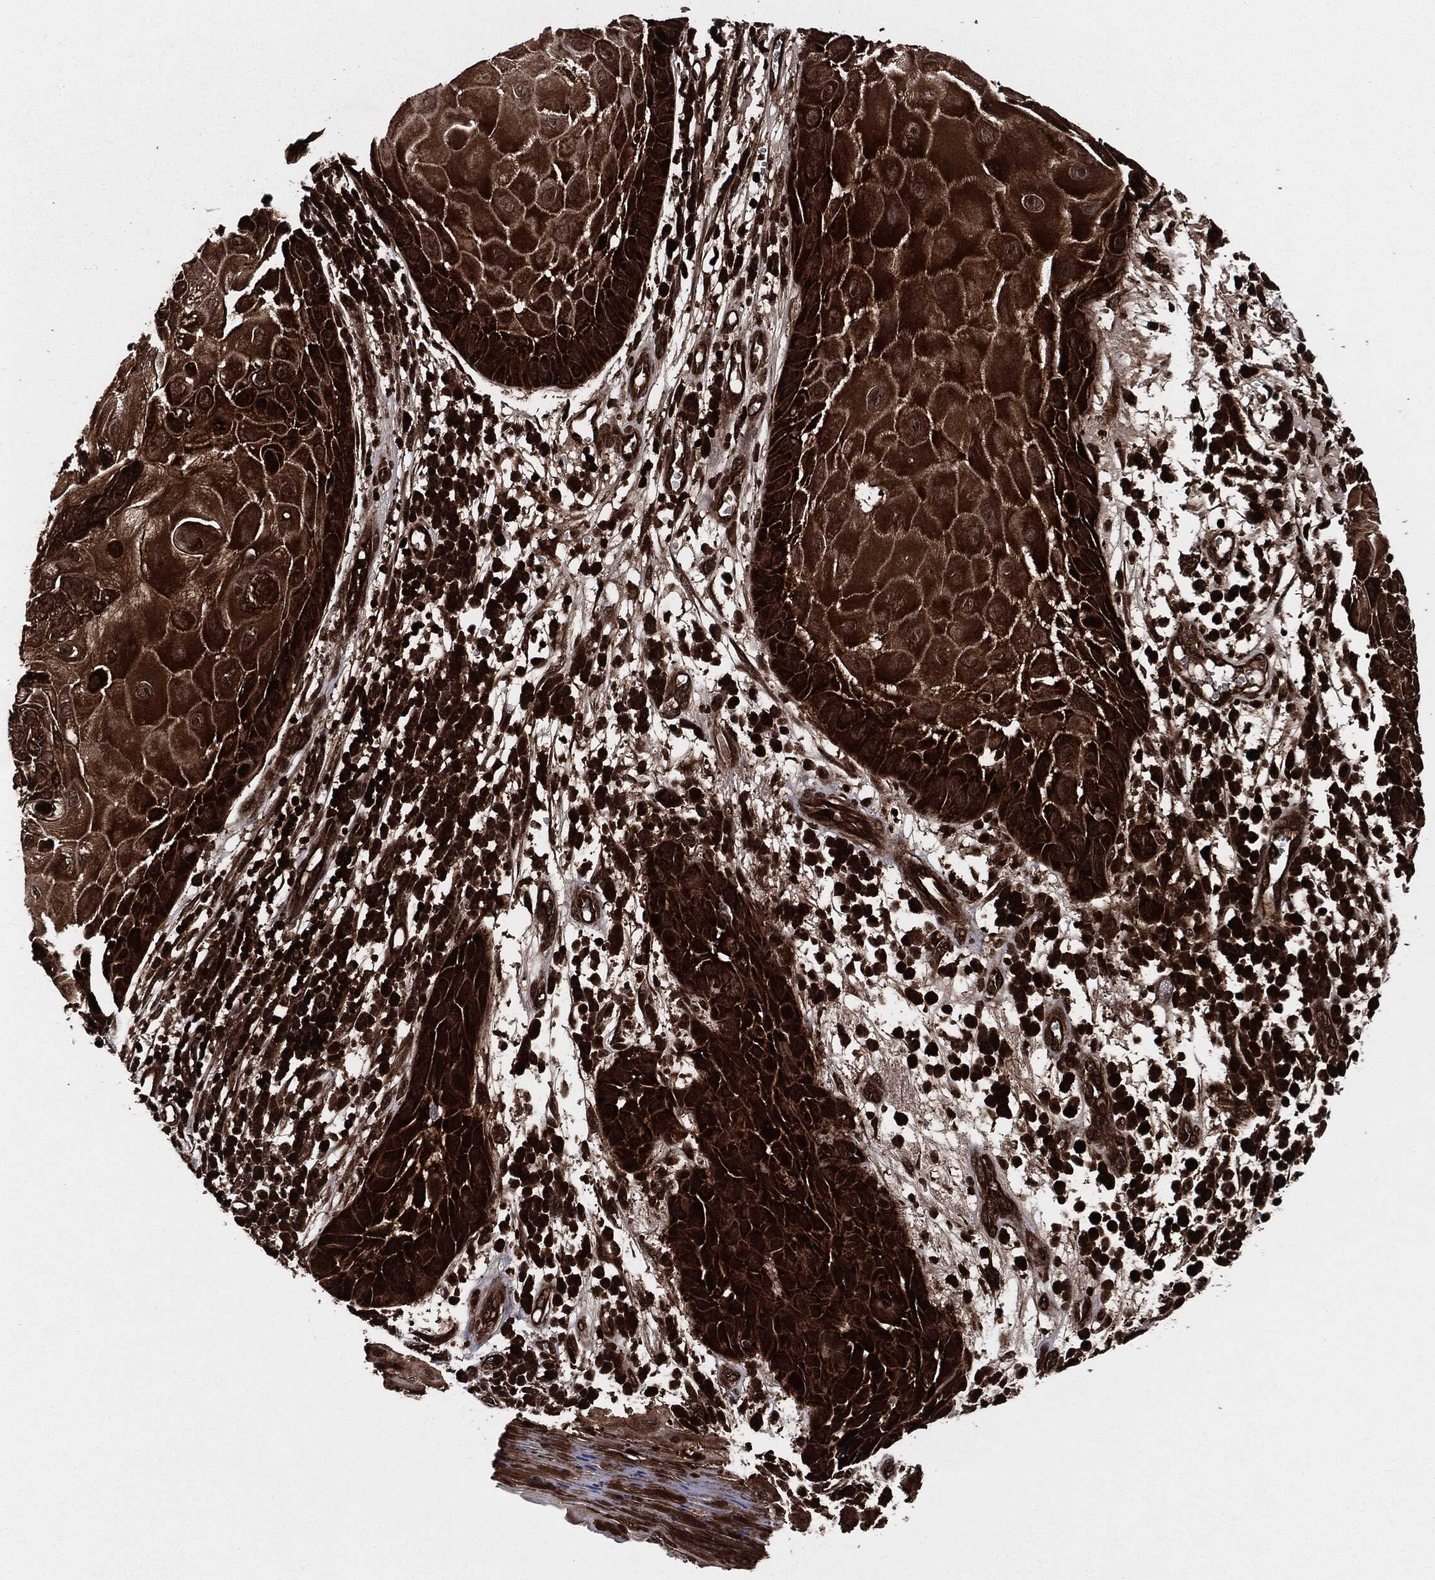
{"staining": {"intensity": "strong", "quantity": ">75%", "location": "cytoplasmic/membranous"}, "tissue": "skin cancer", "cell_type": "Tumor cells", "image_type": "cancer", "snomed": [{"axis": "morphology", "description": "Normal tissue, NOS"}, {"axis": "morphology", "description": "Squamous cell carcinoma, NOS"}, {"axis": "topography", "description": "Skin"}], "caption": "The micrograph displays immunohistochemical staining of skin cancer (squamous cell carcinoma). There is strong cytoplasmic/membranous staining is seen in about >75% of tumor cells.", "gene": "YWHAB", "patient": {"sex": "male", "age": 79}}